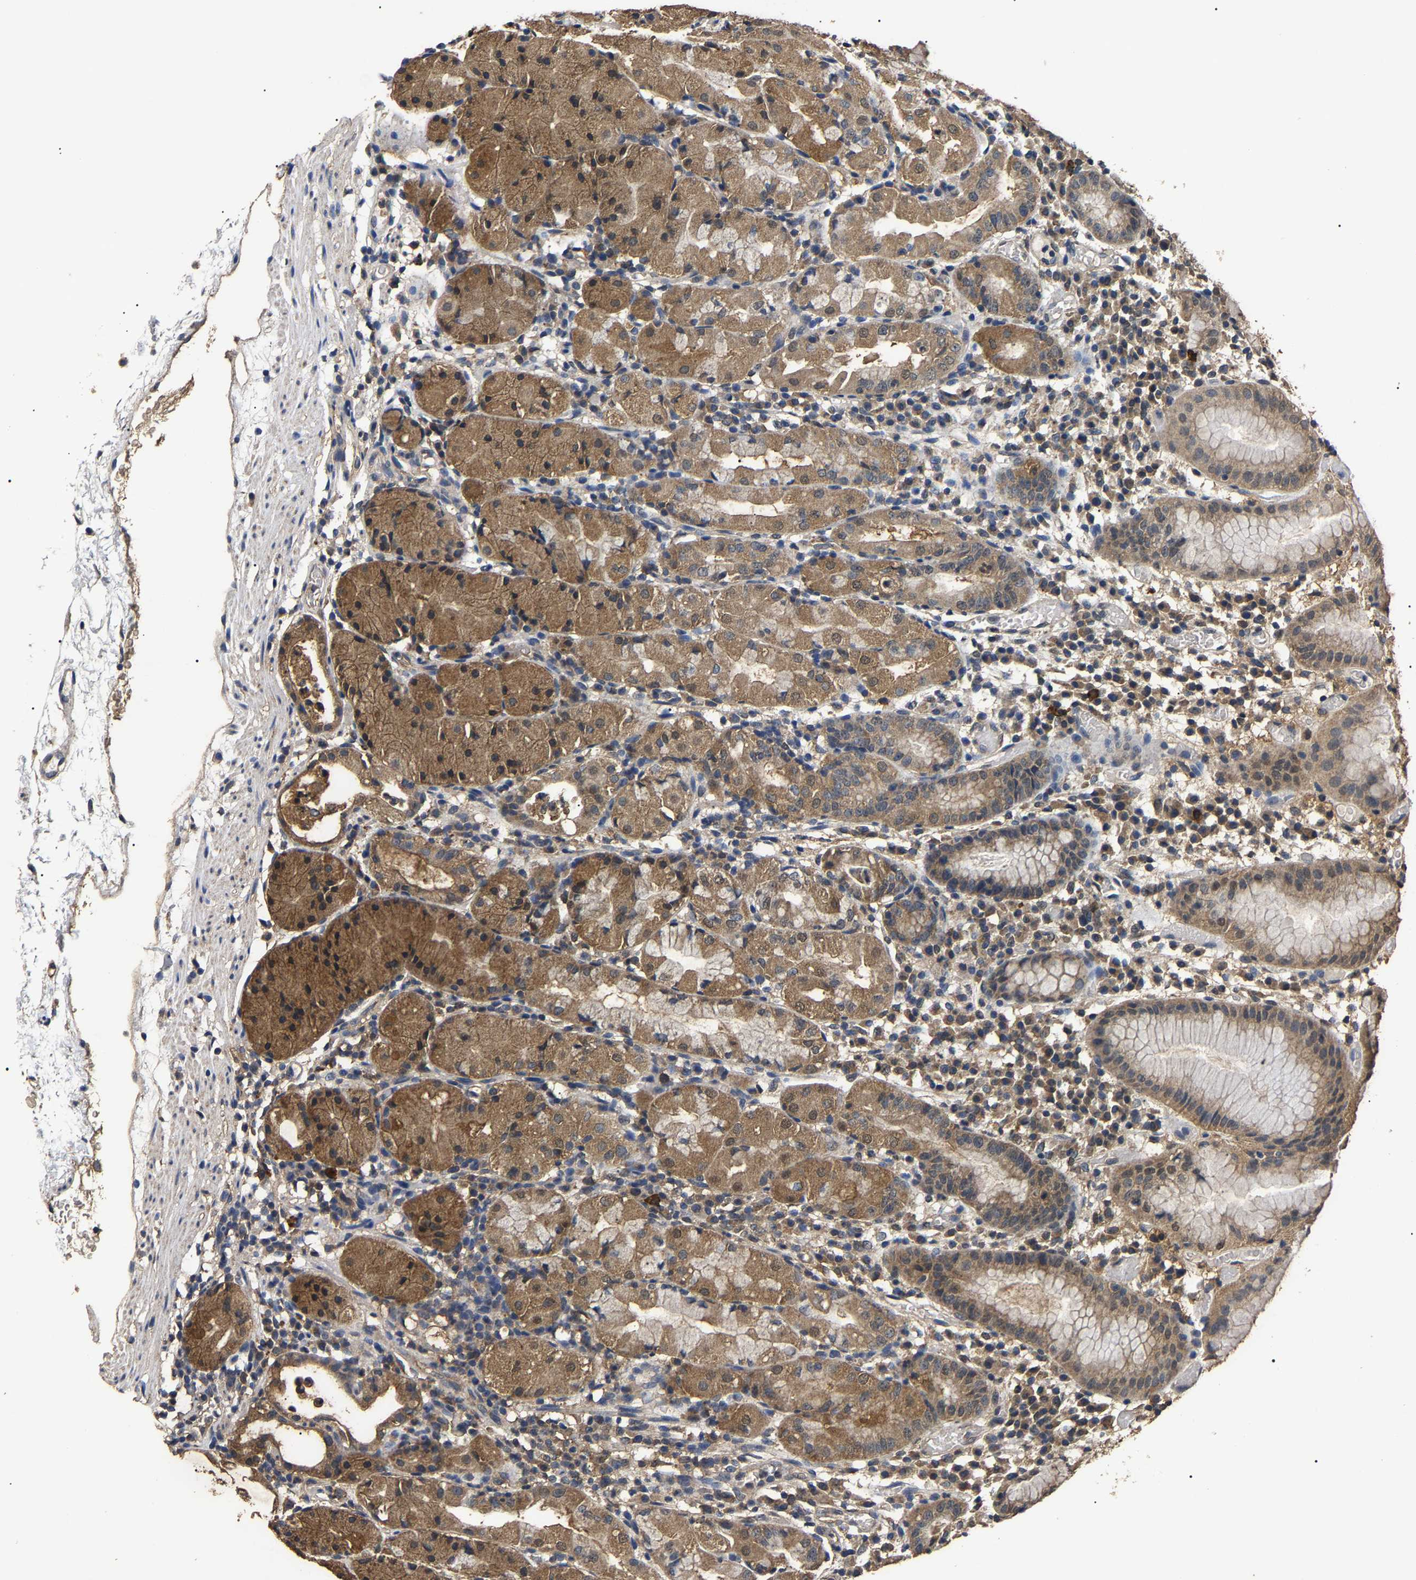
{"staining": {"intensity": "moderate", "quantity": ">75%", "location": "cytoplasmic/membranous"}, "tissue": "stomach", "cell_type": "Glandular cells", "image_type": "normal", "snomed": [{"axis": "morphology", "description": "Normal tissue, NOS"}, {"axis": "topography", "description": "Stomach"}, {"axis": "topography", "description": "Stomach, lower"}], "caption": "A high-resolution photomicrograph shows IHC staining of unremarkable stomach, which demonstrates moderate cytoplasmic/membranous expression in about >75% of glandular cells. (DAB IHC, brown staining for protein, blue staining for nuclei).", "gene": "PSMD8", "patient": {"sex": "female", "age": 75}}